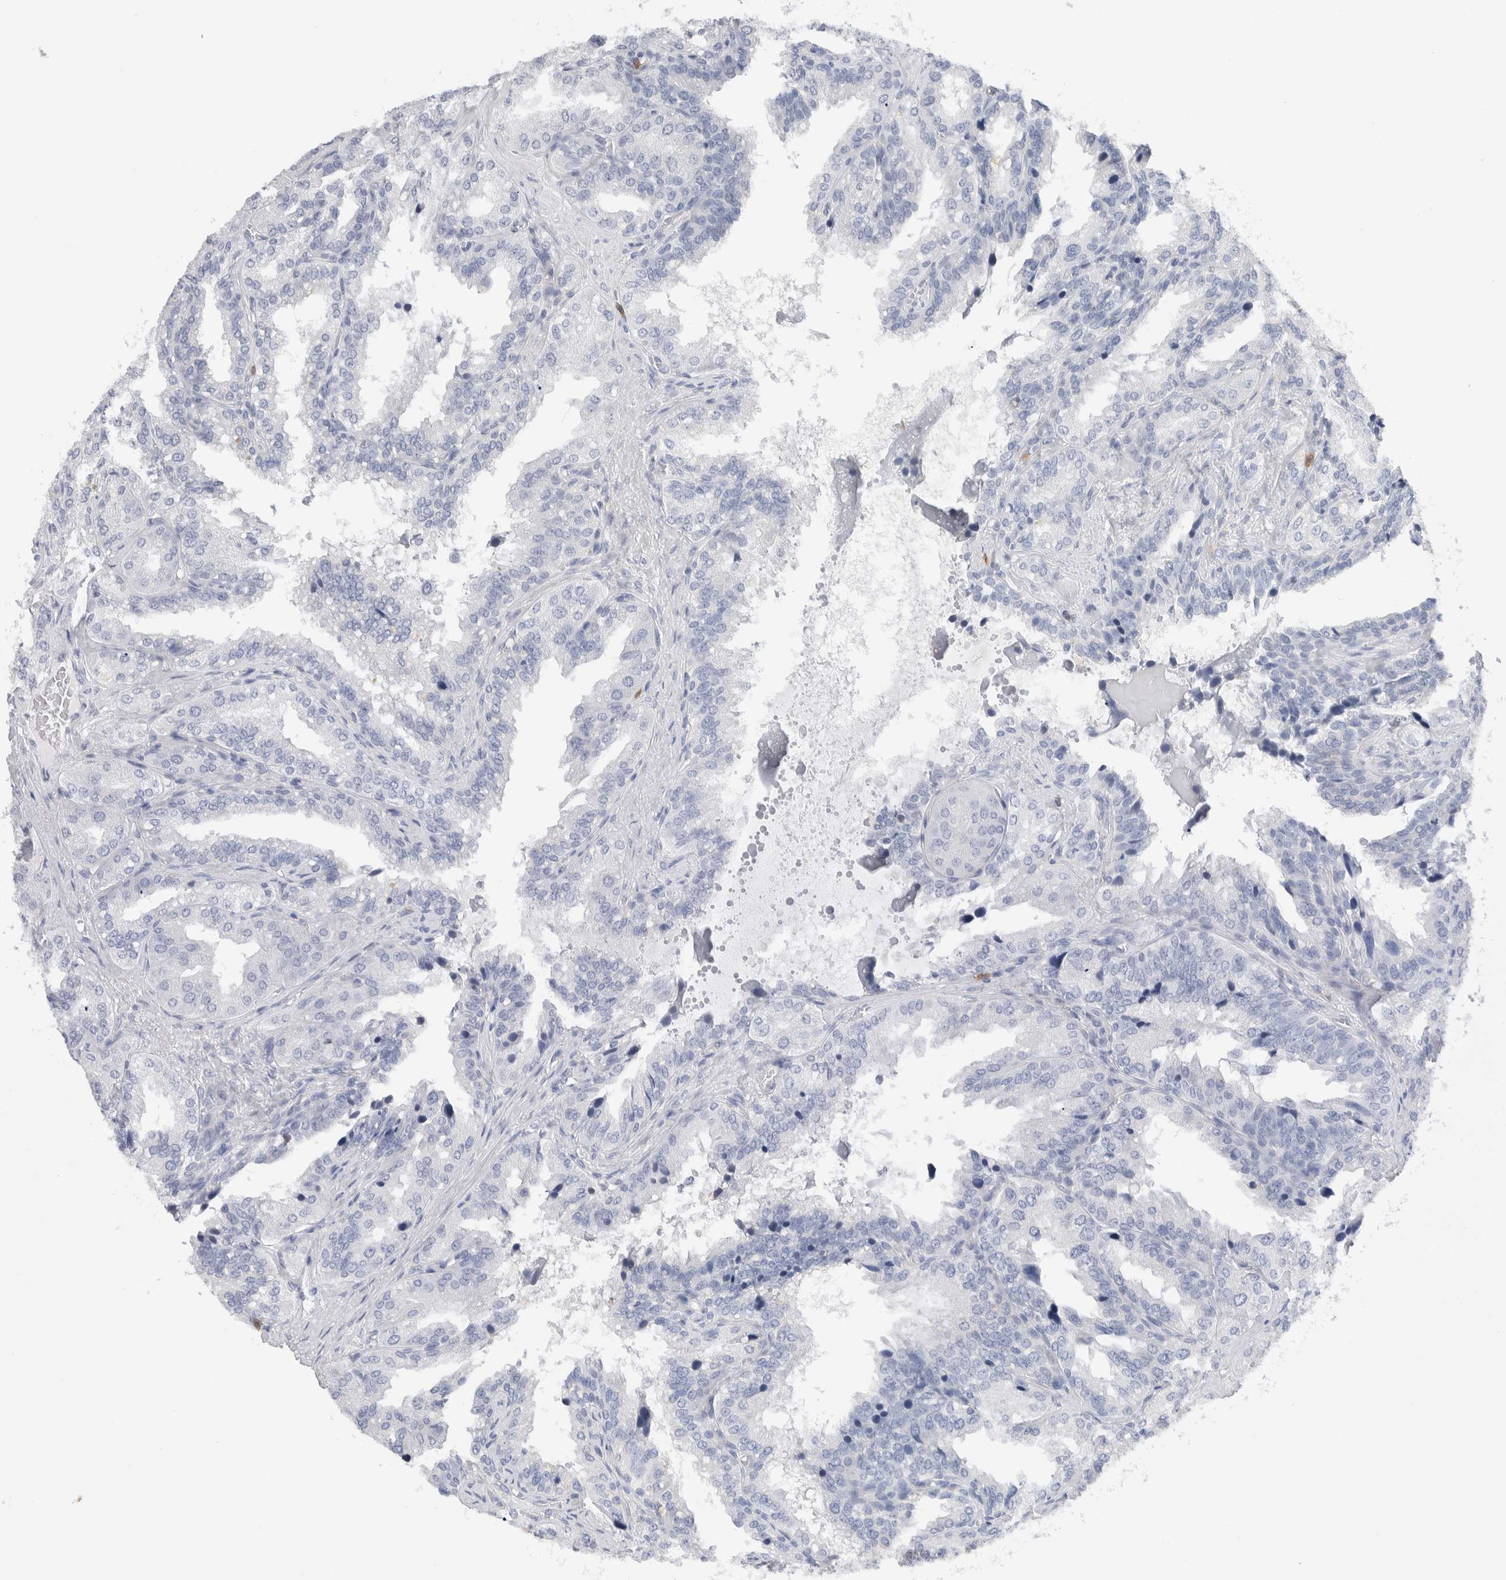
{"staining": {"intensity": "negative", "quantity": "none", "location": "none"}, "tissue": "seminal vesicle", "cell_type": "Glandular cells", "image_type": "normal", "snomed": [{"axis": "morphology", "description": "Normal tissue, NOS"}, {"axis": "topography", "description": "Prostate"}, {"axis": "topography", "description": "Seminal veicle"}], "caption": "Immunohistochemistry (IHC) micrograph of benign seminal vesicle stained for a protein (brown), which exhibits no expression in glandular cells.", "gene": "NCF2", "patient": {"sex": "male", "age": 51}}